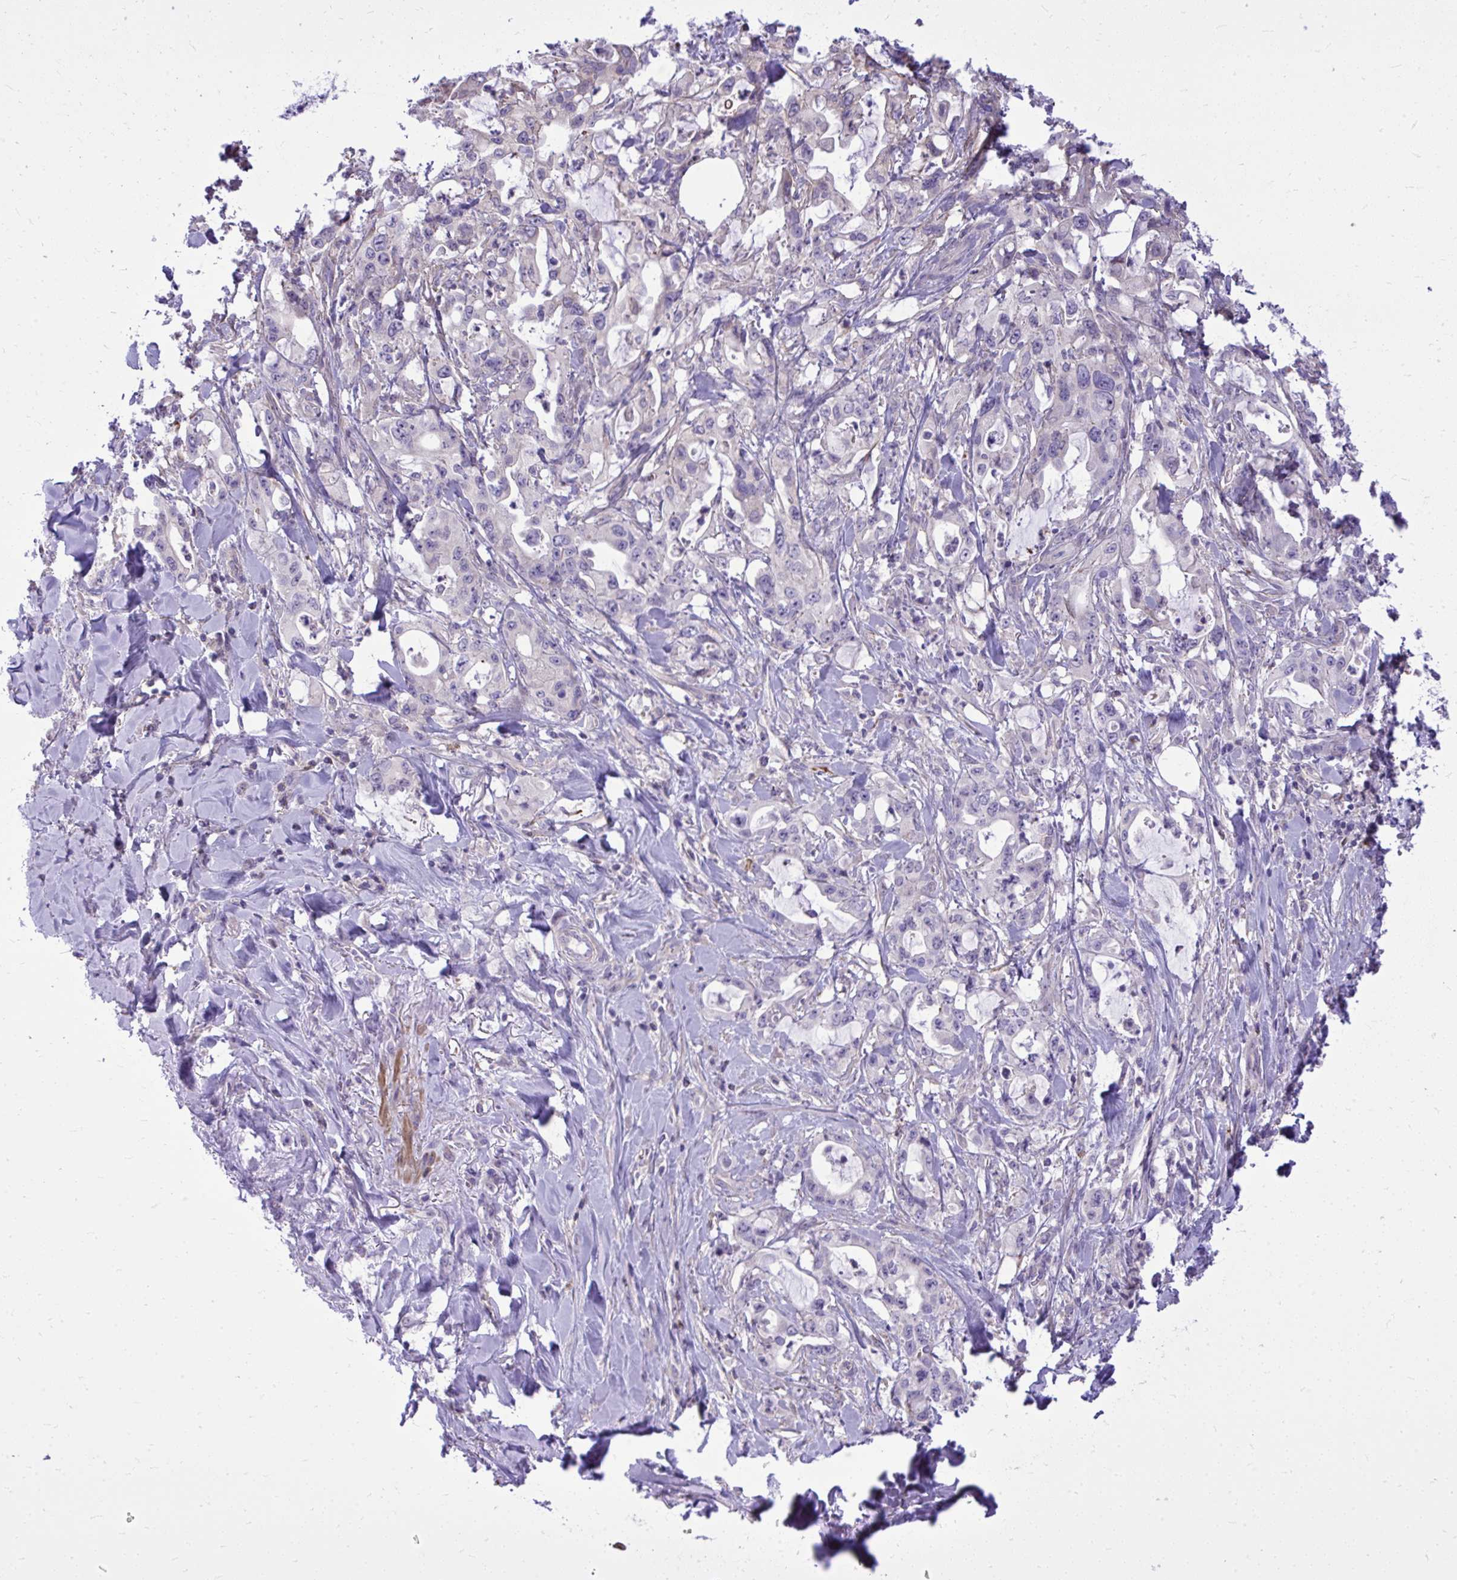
{"staining": {"intensity": "negative", "quantity": "none", "location": "none"}, "tissue": "pancreatic cancer", "cell_type": "Tumor cells", "image_type": "cancer", "snomed": [{"axis": "morphology", "description": "Adenocarcinoma, NOS"}, {"axis": "topography", "description": "Pancreas"}], "caption": "Immunohistochemistry photomicrograph of neoplastic tissue: human pancreatic adenocarcinoma stained with DAB (3,3'-diaminobenzidine) demonstrates no significant protein expression in tumor cells.", "gene": "GRK4", "patient": {"sex": "female", "age": 61}}